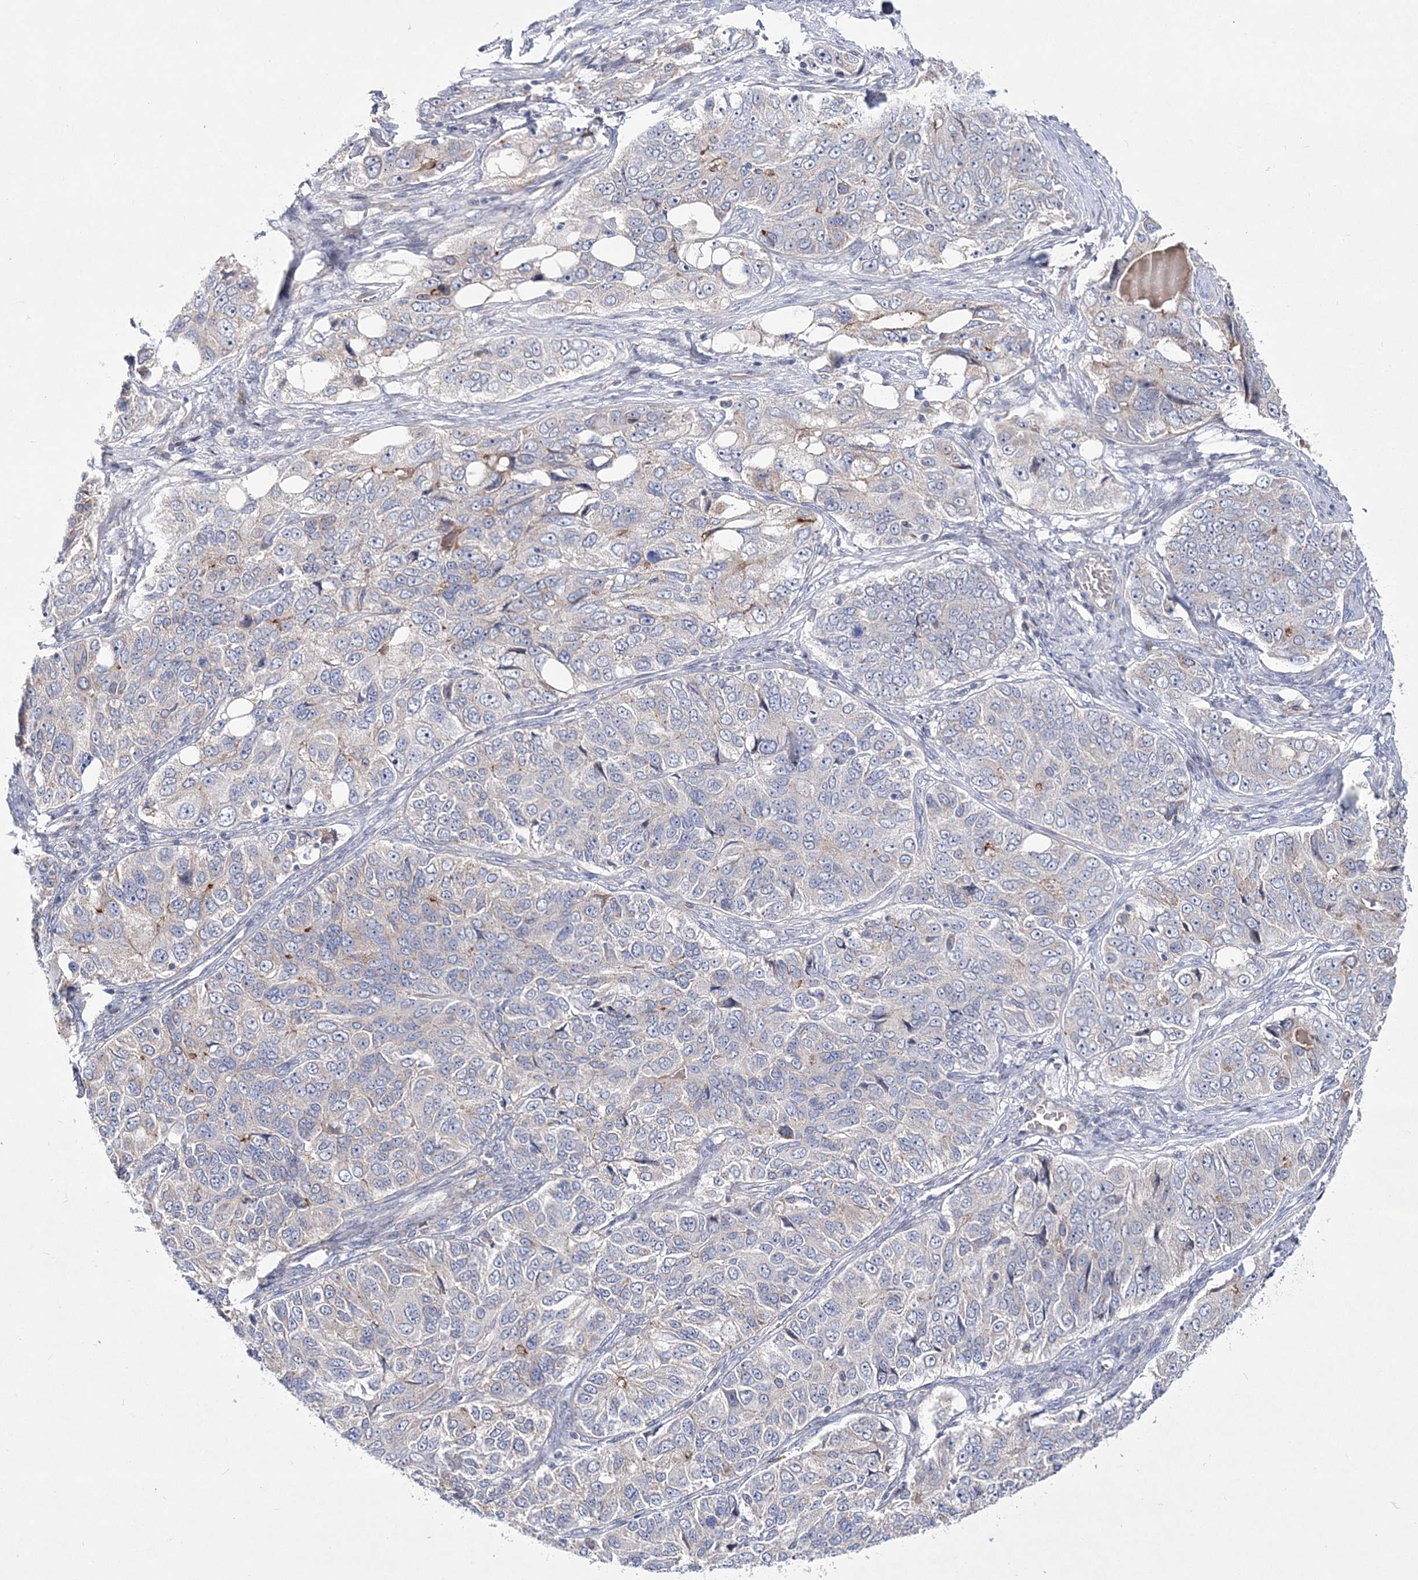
{"staining": {"intensity": "negative", "quantity": "none", "location": "none"}, "tissue": "ovarian cancer", "cell_type": "Tumor cells", "image_type": "cancer", "snomed": [{"axis": "morphology", "description": "Carcinoma, endometroid"}, {"axis": "topography", "description": "Ovary"}], "caption": "This histopathology image is of ovarian cancer stained with immunohistochemistry (IHC) to label a protein in brown with the nuclei are counter-stained blue. There is no expression in tumor cells. (Stains: DAB (3,3'-diaminobenzidine) IHC with hematoxylin counter stain, Microscopy: brightfield microscopy at high magnification).", "gene": "ANO1", "patient": {"sex": "female", "age": 51}}